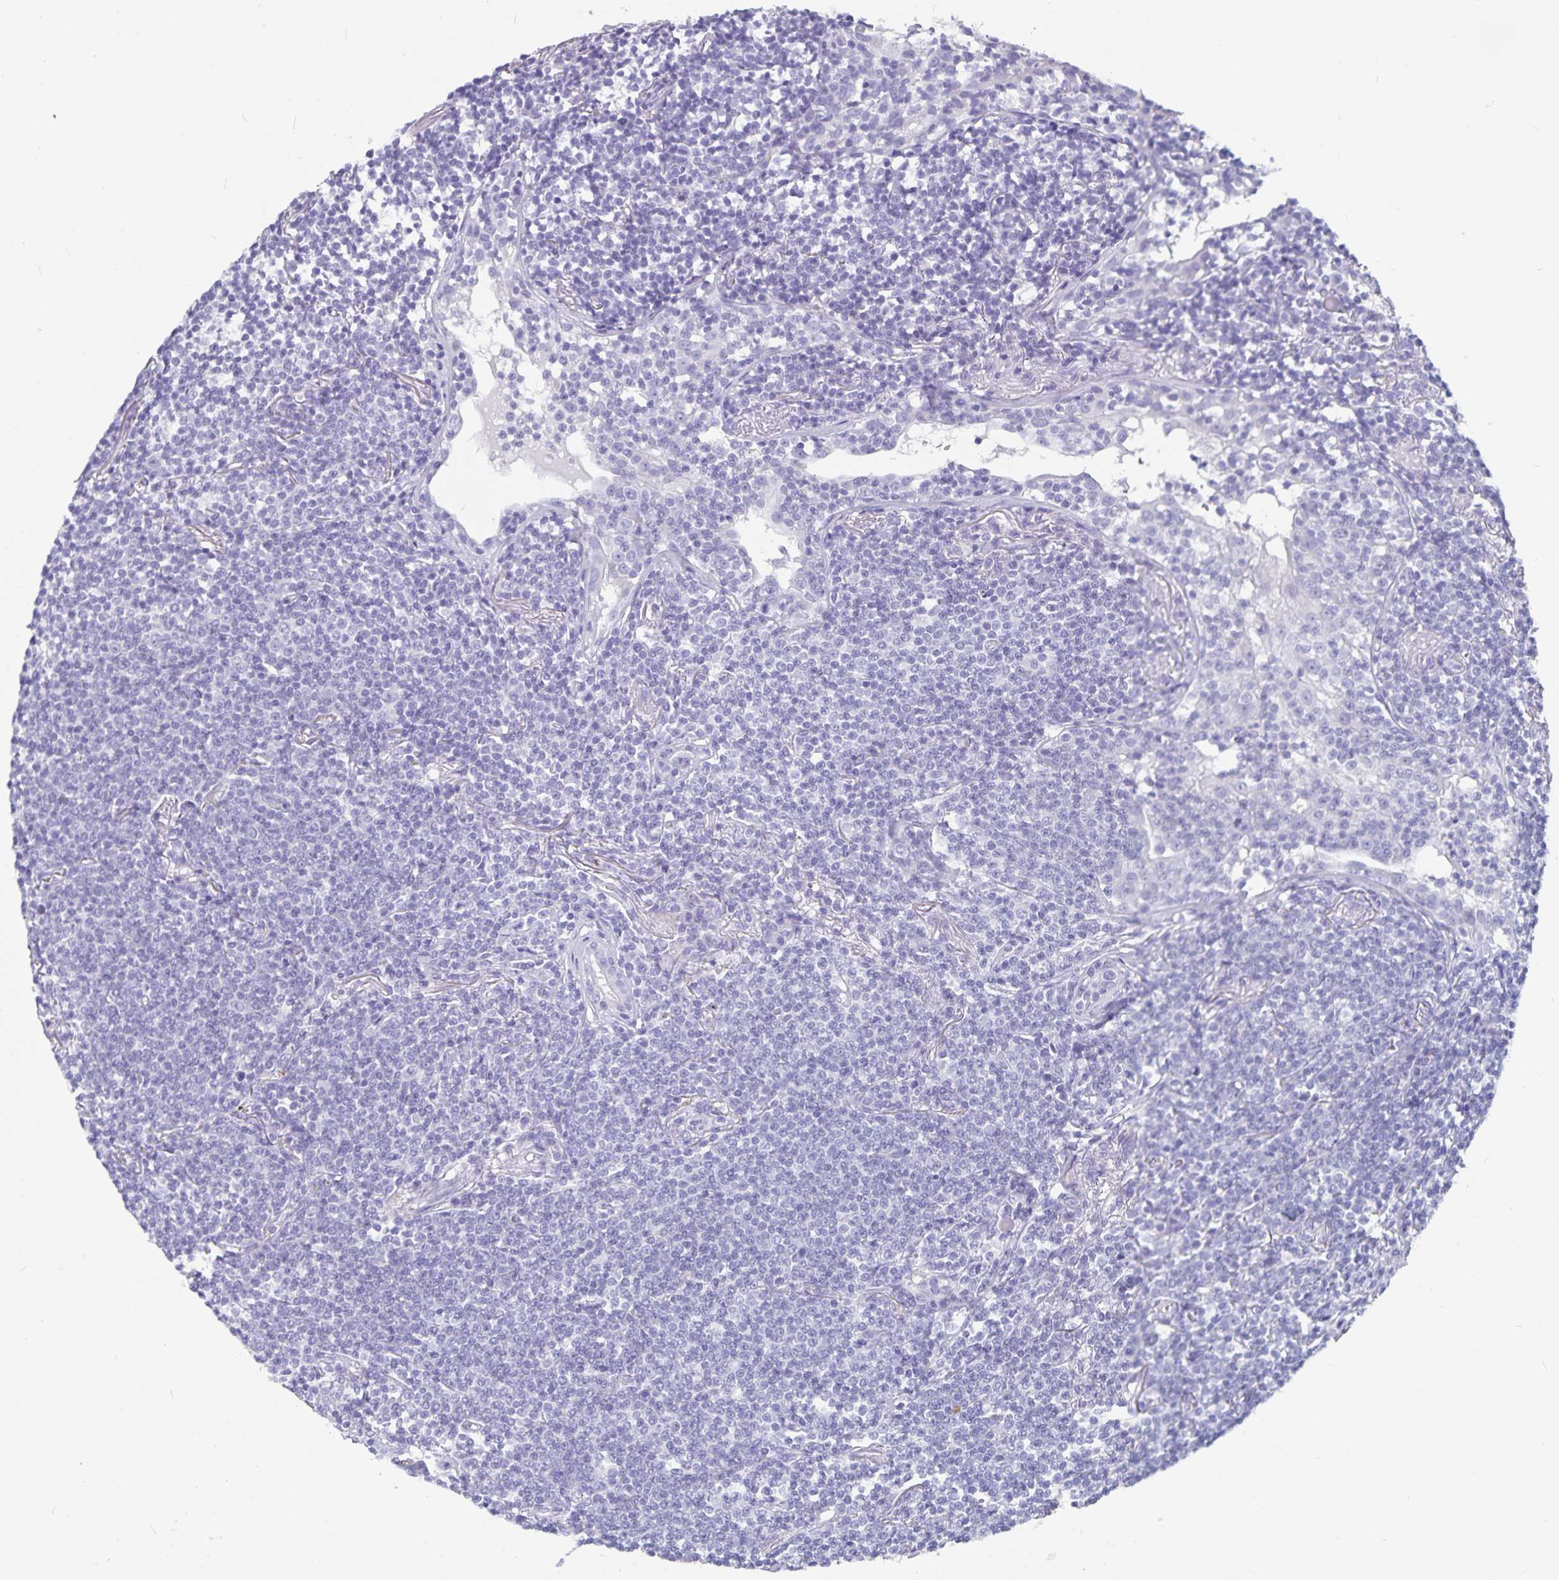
{"staining": {"intensity": "negative", "quantity": "none", "location": "none"}, "tissue": "lymphoma", "cell_type": "Tumor cells", "image_type": "cancer", "snomed": [{"axis": "morphology", "description": "Malignant lymphoma, non-Hodgkin's type, Low grade"}, {"axis": "topography", "description": "Lung"}], "caption": "Immunohistochemistry micrograph of neoplastic tissue: malignant lymphoma, non-Hodgkin's type (low-grade) stained with DAB demonstrates no significant protein positivity in tumor cells.", "gene": "PLAC1", "patient": {"sex": "female", "age": 71}}